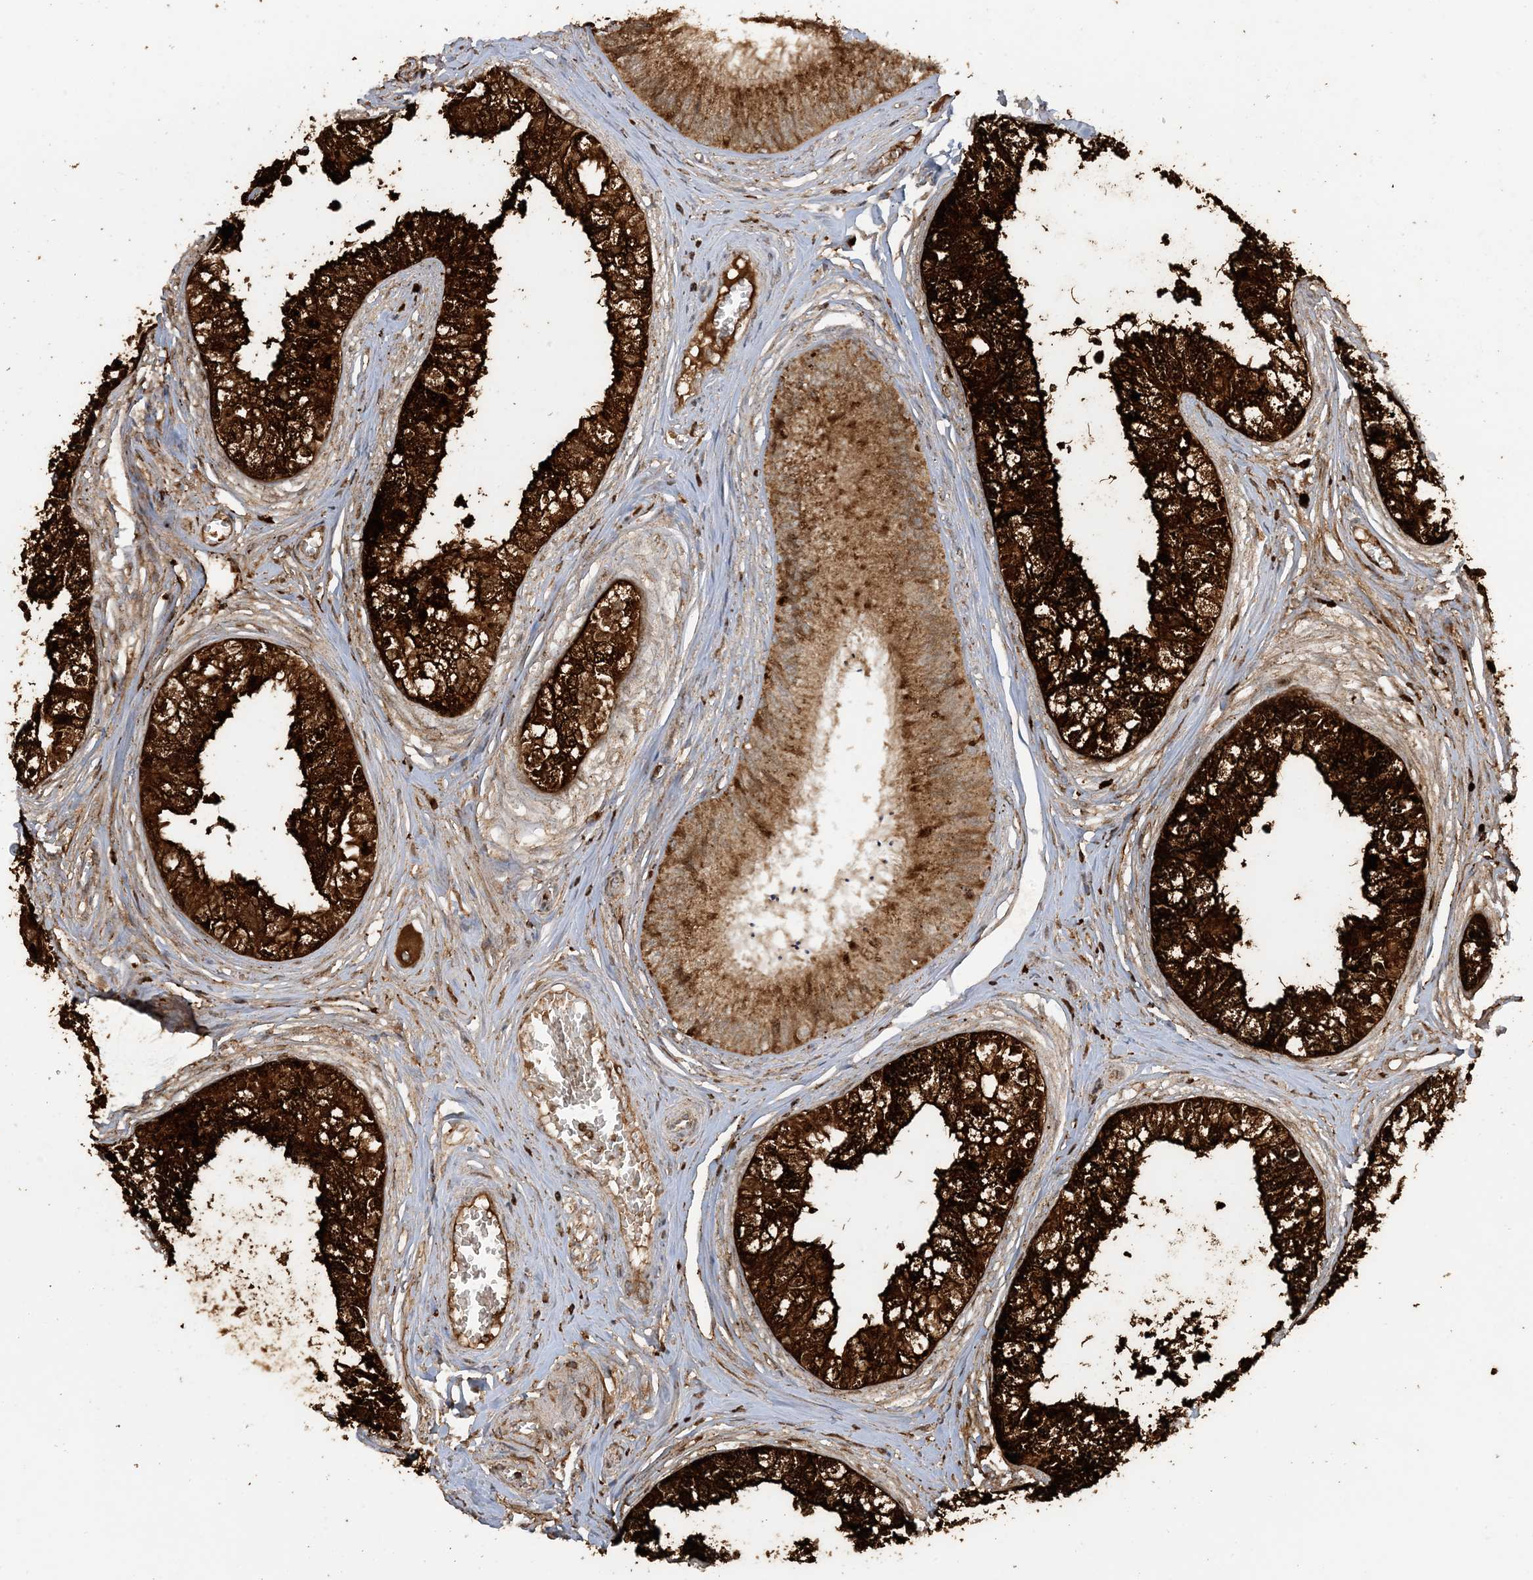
{"staining": {"intensity": "strong", "quantity": ">75%", "location": "cytoplasmic/membranous"}, "tissue": "epididymis", "cell_type": "Glandular cells", "image_type": "normal", "snomed": [{"axis": "morphology", "description": "Normal tissue, NOS"}, {"axis": "topography", "description": "Epididymis"}], "caption": "A high amount of strong cytoplasmic/membranous staining is identified in about >75% of glandular cells in normal epididymis.", "gene": "AGA", "patient": {"sex": "male", "age": 79}}